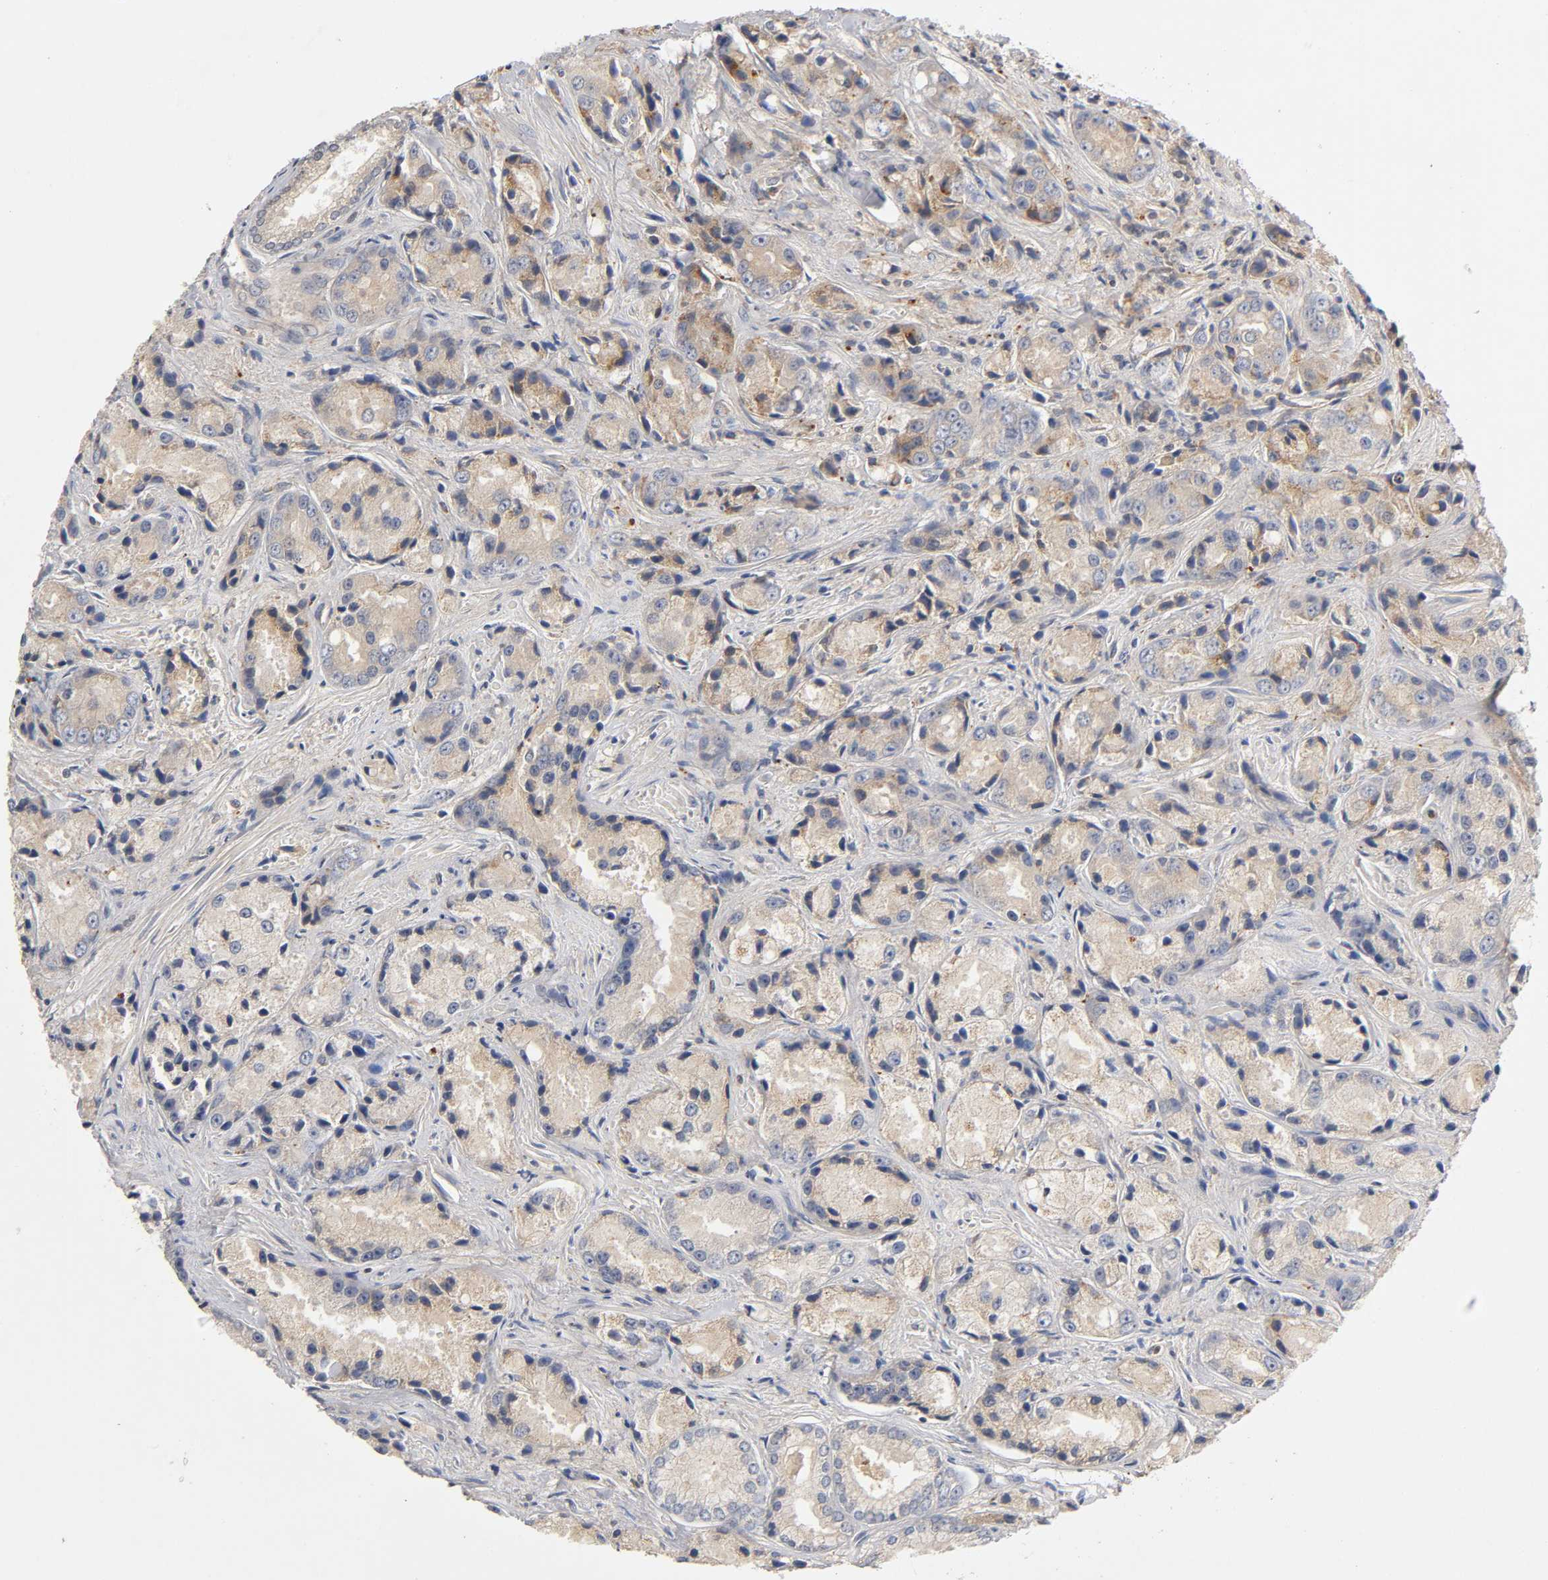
{"staining": {"intensity": "weak", "quantity": ">75%", "location": "cytoplasmic/membranous"}, "tissue": "prostate cancer", "cell_type": "Tumor cells", "image_type": "cancer", "snomed": [{"axis": "morphology", "description": "Adenocarcinoma, Low grade"}, {"axis": "topography", "description": "Prostate"}], "caption": "IHC image of neoplastic tissue: low-grade adenocarcinoma (prostate) stained using immunohistochemistry shows low levels of weak protein expression localized specifically in the cytoplasmic/membranous of tumor cells, appearing as a cytoplasmic/membranous brown color.", "gene": "RHOA", "patient": {"sex": "male", "age": 64}}